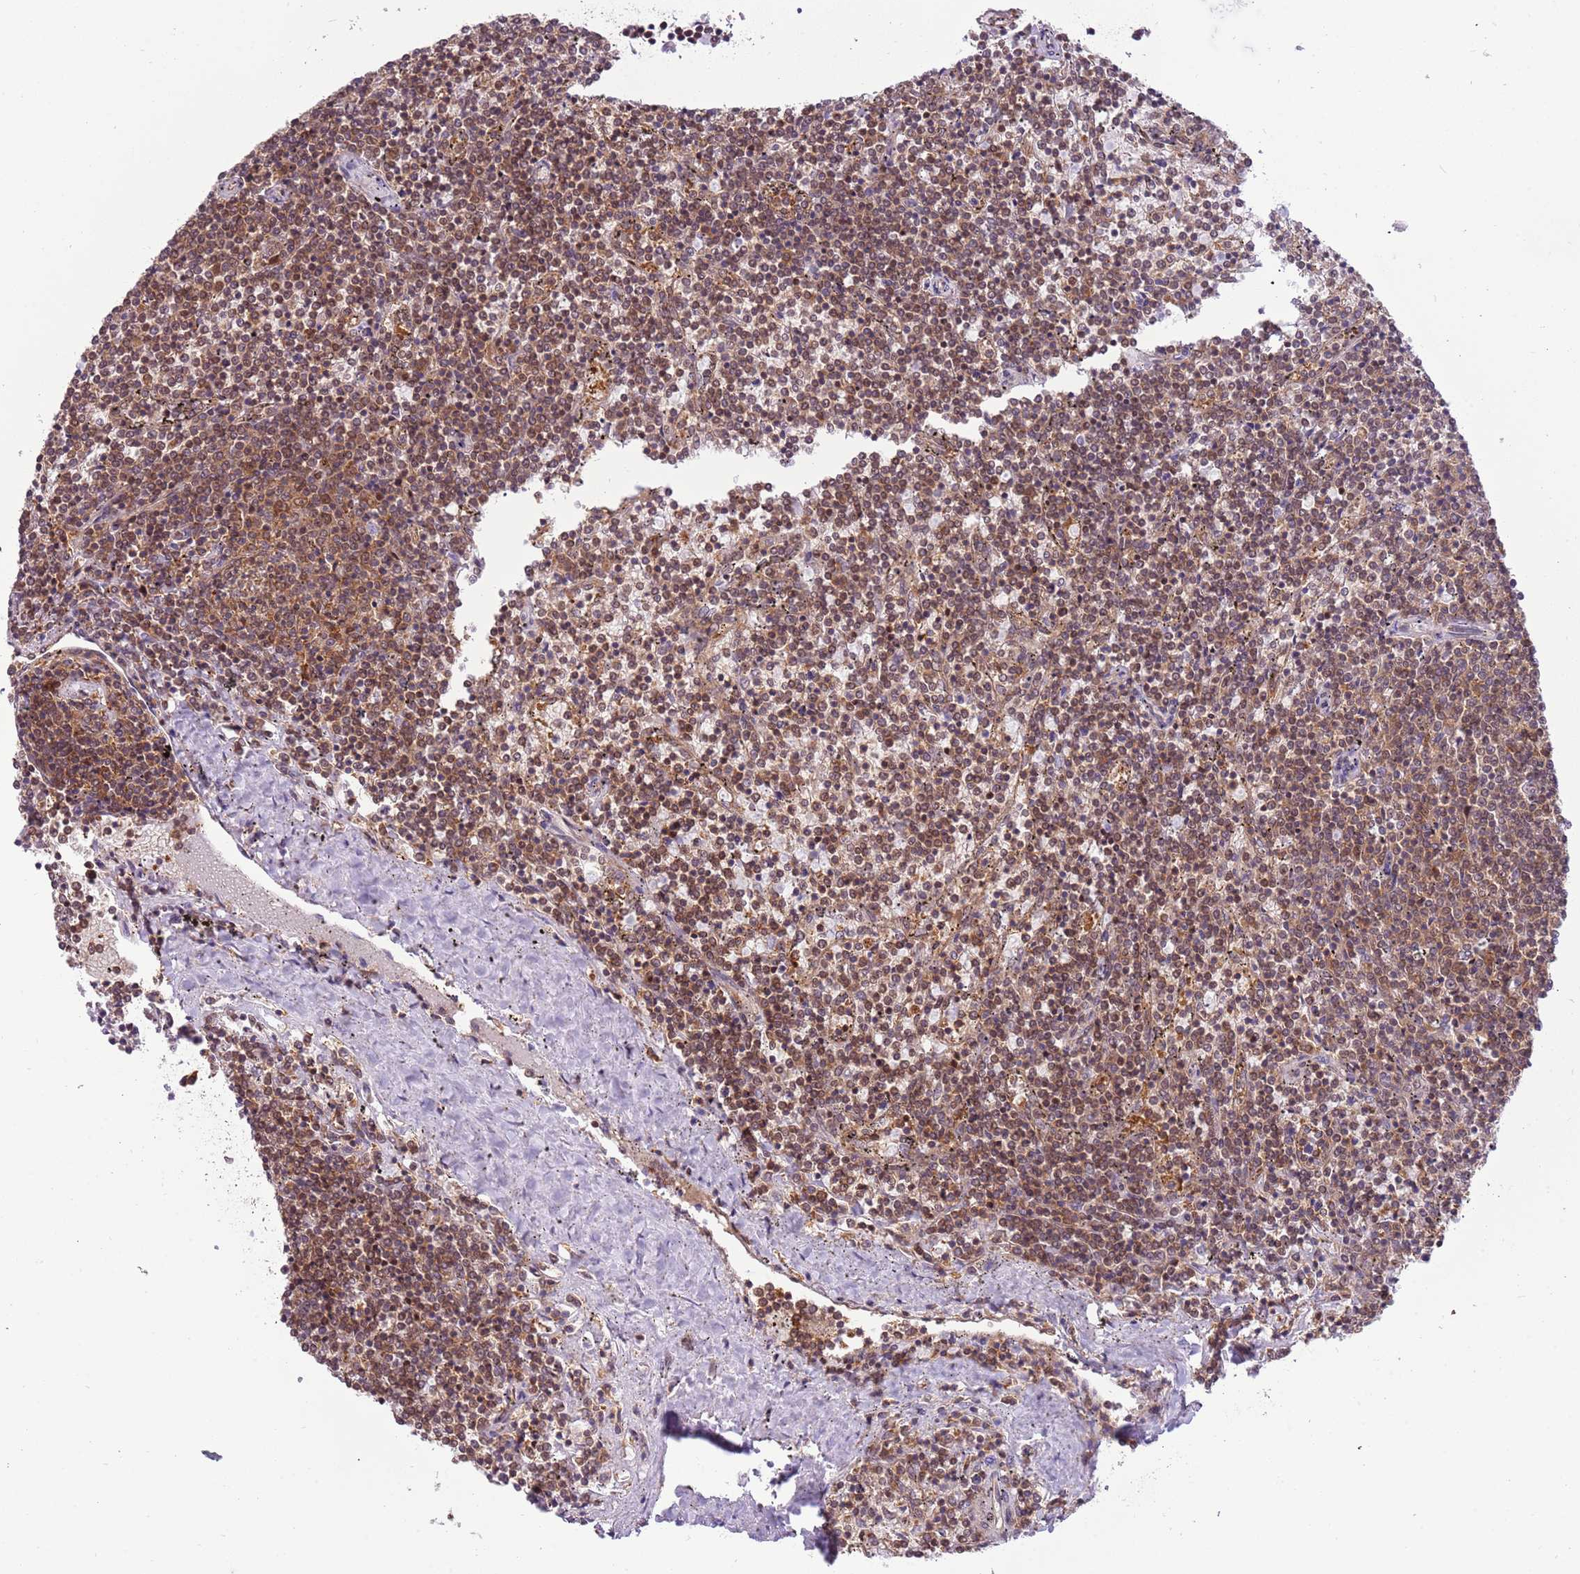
{"staining": {"intensity": "moderate", "quantity": "25%-75%", "location": "cytoplasmic/membranous"}, "tissue": "lymphoma", "cell_type": "Tumor cells", "image_type": "cancer", "snomed": [{"axis": "morphology", "description": "Malignant lymphoma, non-Hodgkin's type, Low grade"}, {"axis": "topography", "description": "Spleen"}], "caption": "Moderate cytoplasmic/membranous protein staining is appreciated in about 25%-75% of tumor cells in low-grade malignant lymphoma, non-Hodgkin's type. The staining was performed using DAB to visualize the protein expression in brown, while the nuclei were stained in blue with hematoxylin (Magnification: 20x).", "gene": "STIP1", "patient": {"sex": "female", "age": 50}}